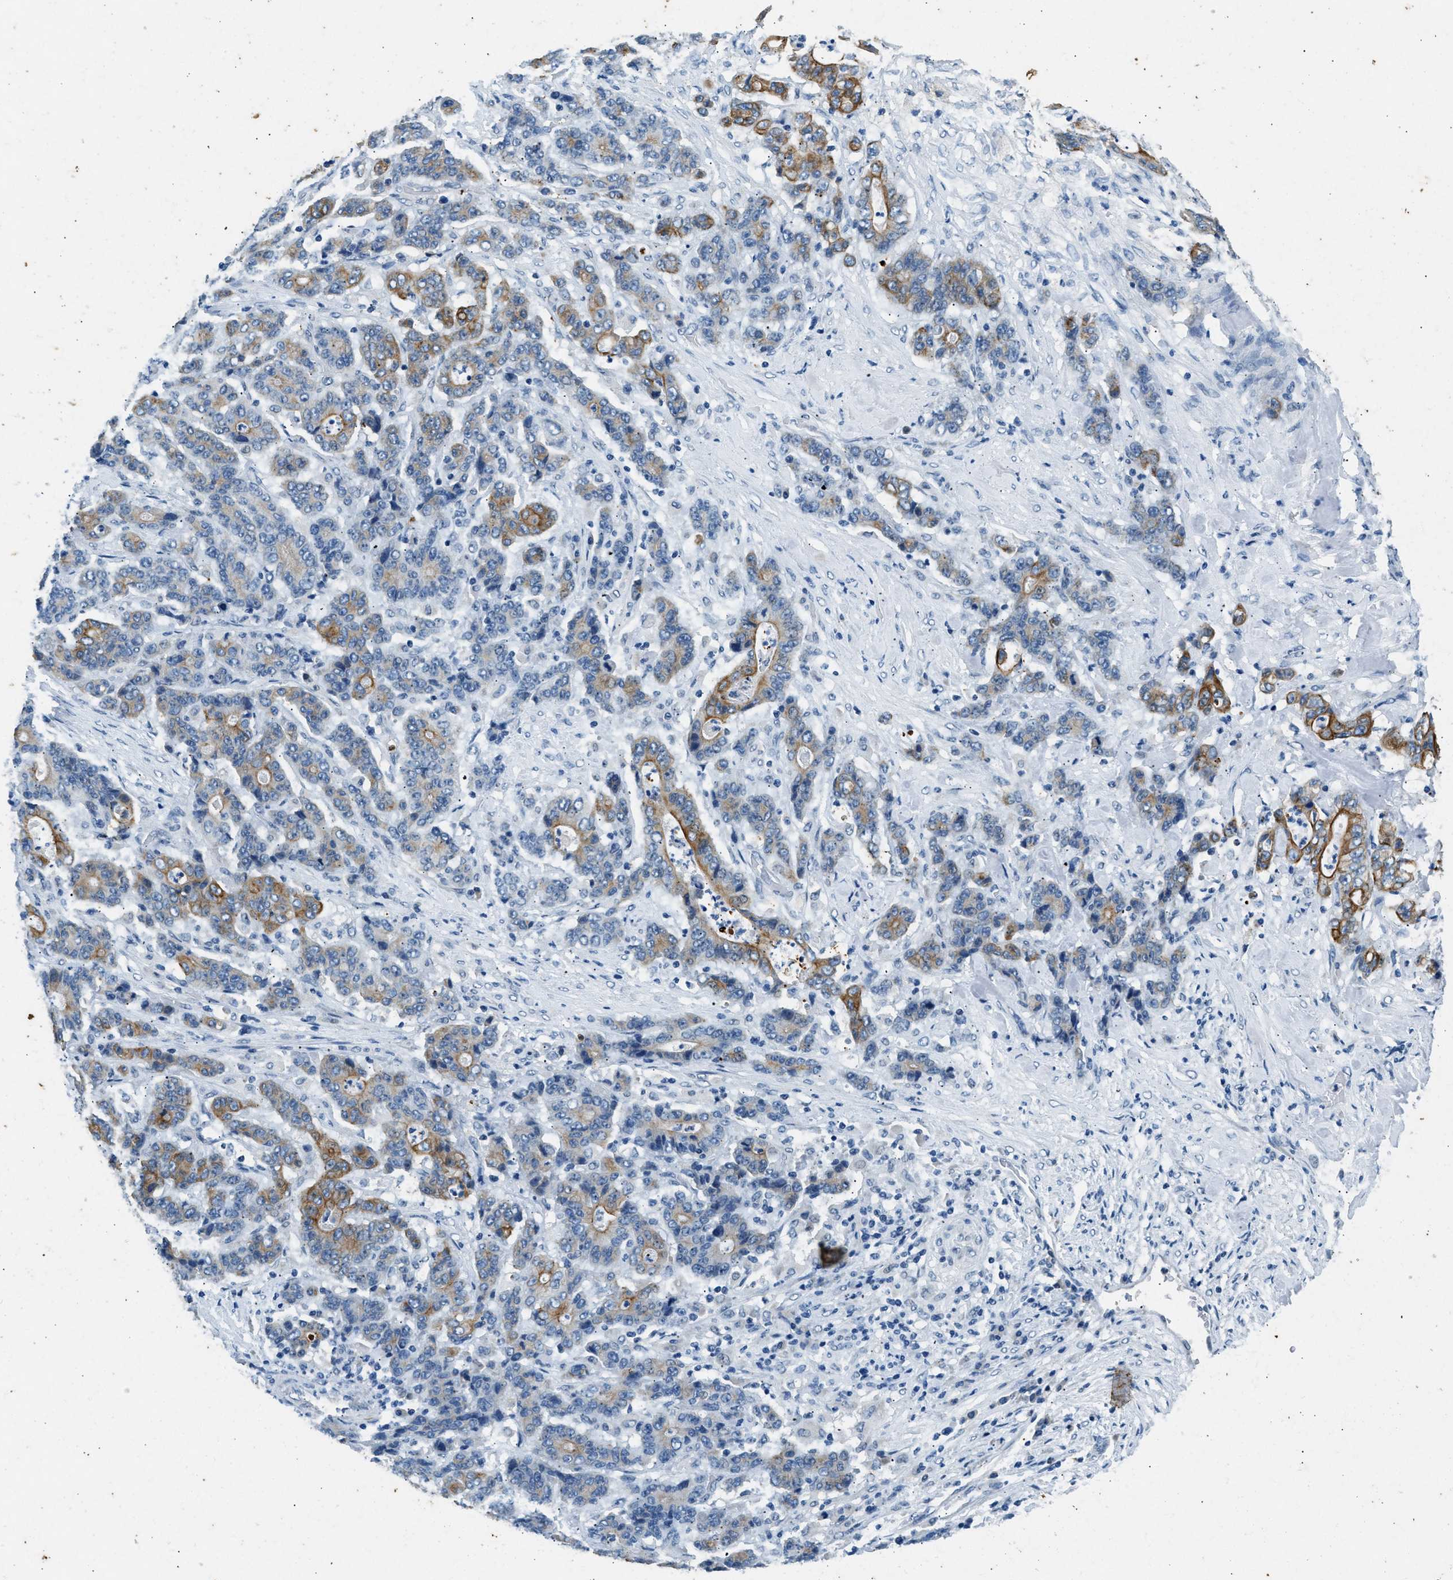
{"staining": {"intensity": "moderate", "quantity": "25%-75%", "location": "cytoplasmic/membranous"}, "tissue": "stomach cancer", "cell_type": "Tumor cells", "image_type": "cancer", "snomed": [{"axis": "morphology", "description": "Adenocarcinoma, NOS"}, {"axis": "topography", "description": "Stomach"}], "caption": "Stomach adenocarcinoma tissue exhibits moderate cytoplasmic/membranous expression in about 25%-75% of tumor cells (brown staining indicates protein expression, while blue staining denotes nuclei).", "gene": "CFAP20", "patient": {"sex": "female", "age": 73}}